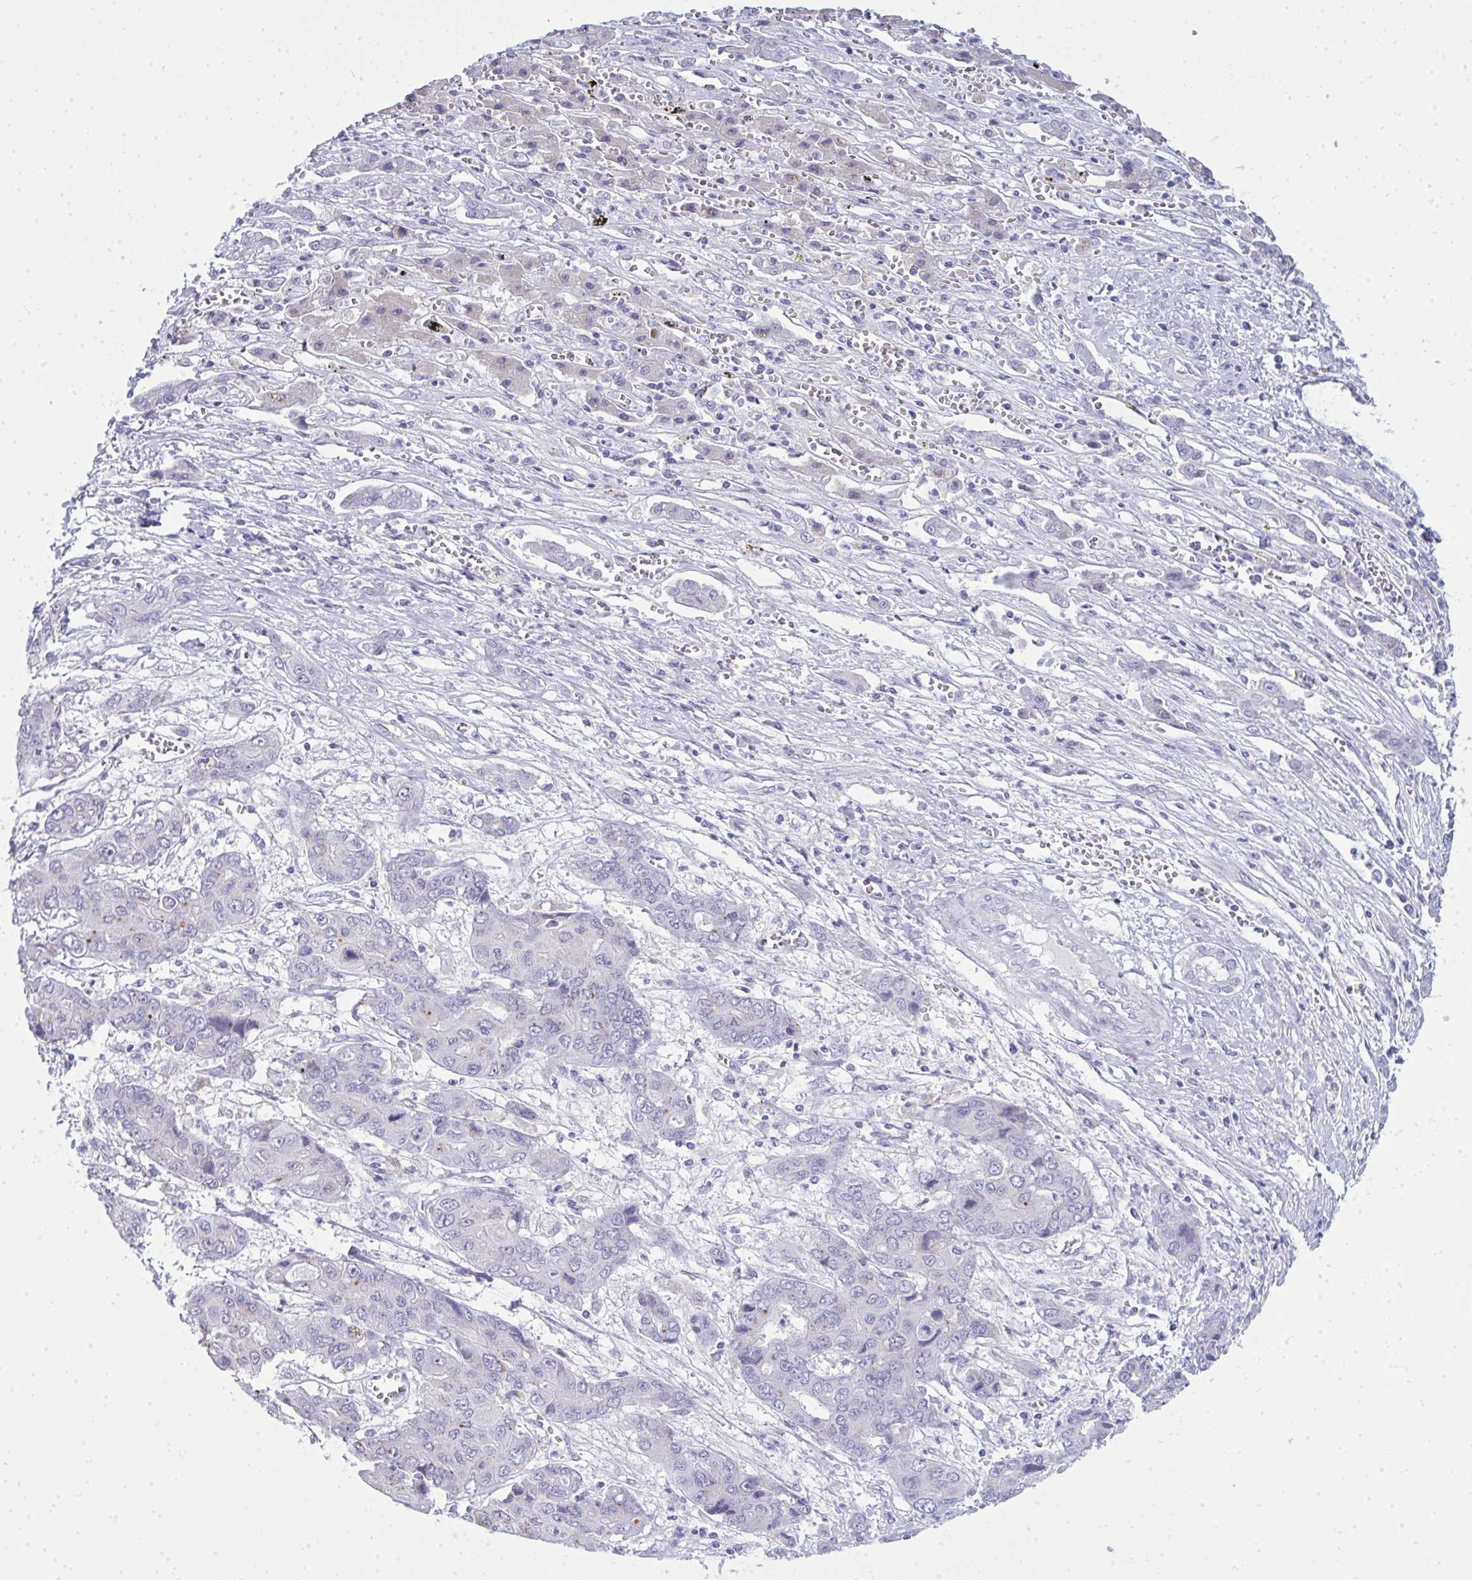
{"staining": {"intensity": "negative", "quantity": "none", "location": "none"}, "tissue": "liver cancer", "cell_type": "Tumor cells", "image_type": "cancer", "snomed": [{"axis": "morphology", "description": "Cholangiocarcinoma"}, {"axis": "topography", "description": "Liver"}], "caption": "A photomicrograph of human liver cholangiocarcinoma is negative for staining in tumor cells.", "gene": "QDPR", "patient": {"sex": "male", "age": 67}}